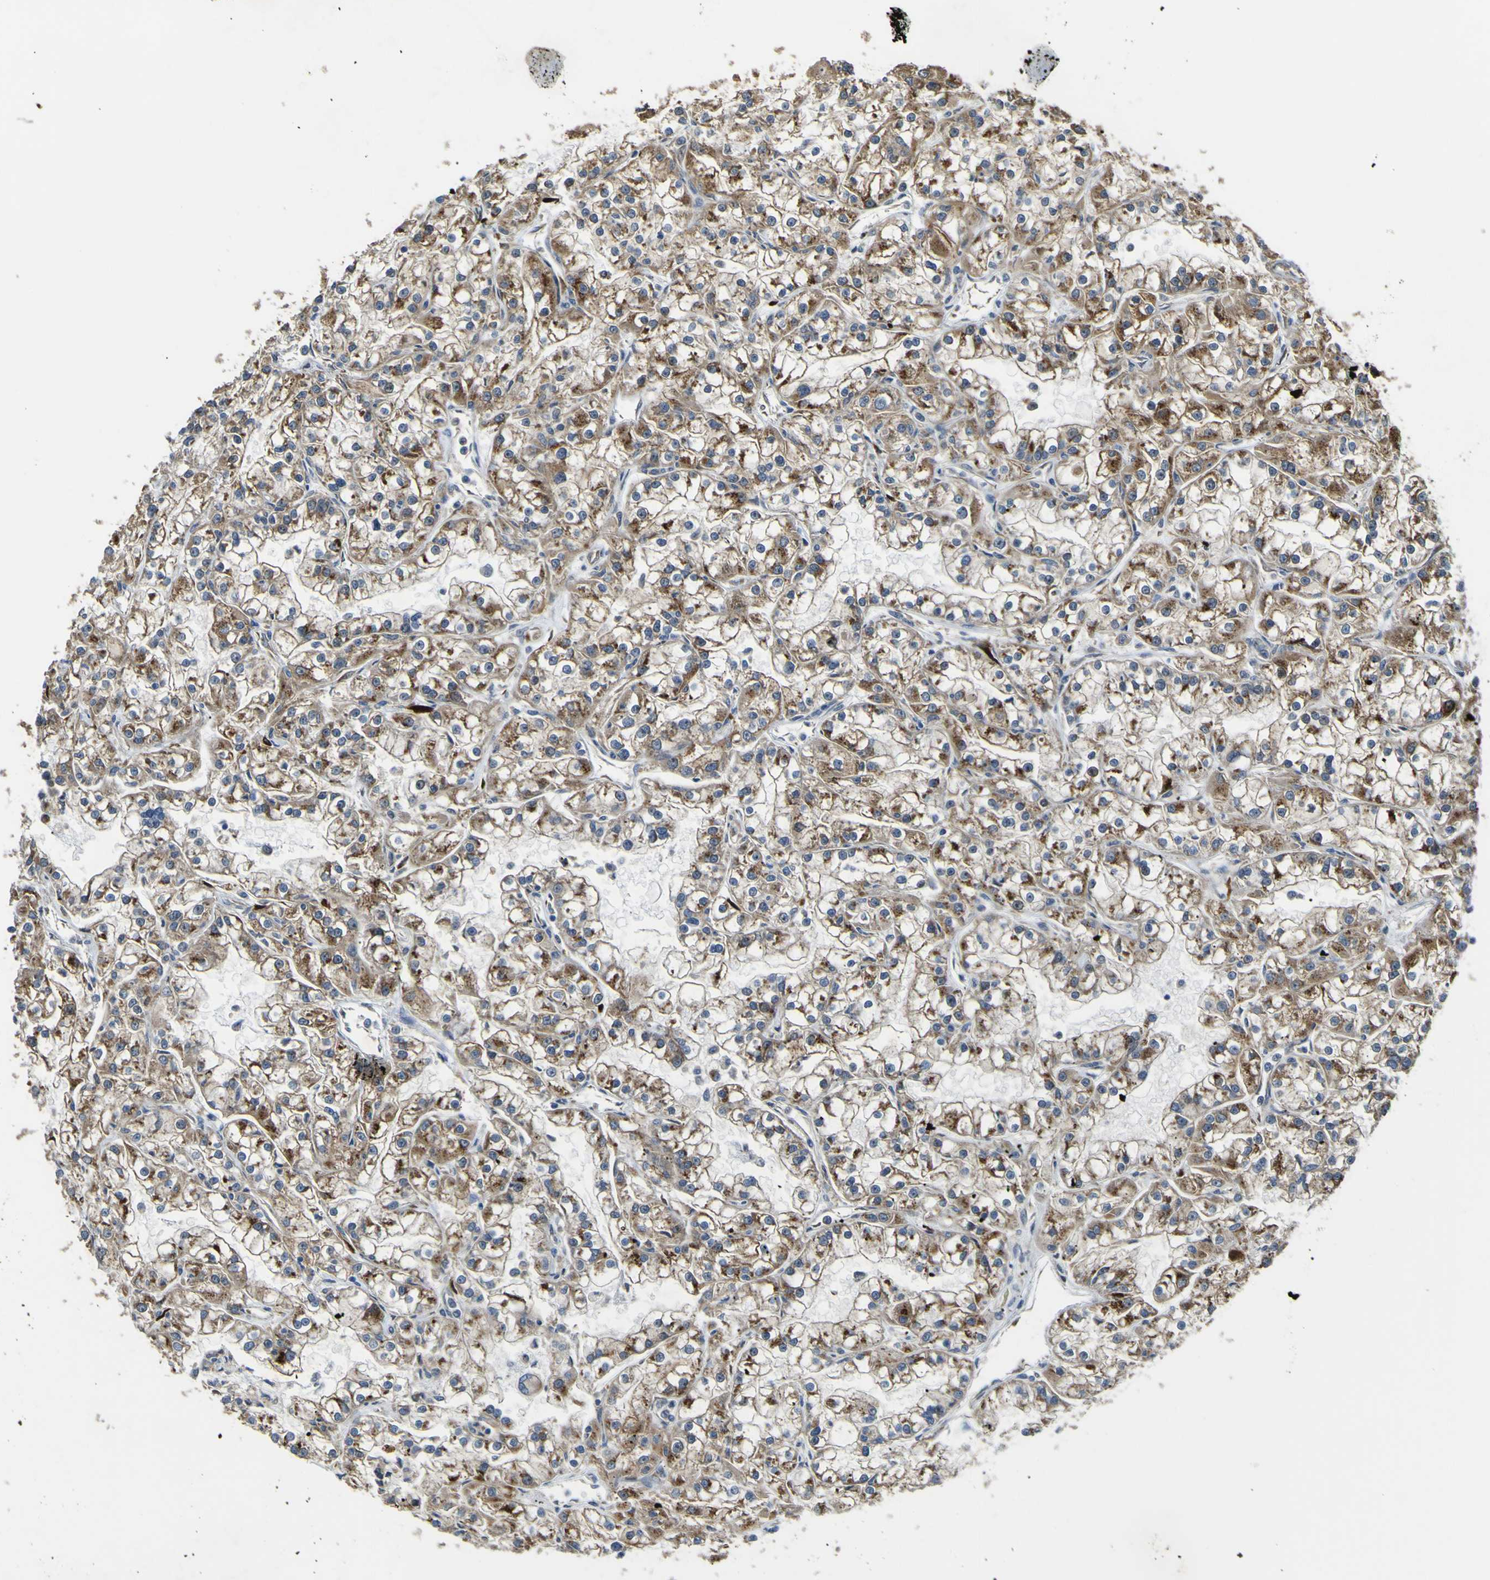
{"staining": {"intensity": "moderate", "quantity": ">75%", "location": "cytoplasmic/membranous"}, "tissue": "renal cancer", "cell_type": "Tumor cells", "image_type": "cancer", "snomed": [{"axis": "morphology", "description": "Adenocarcinoma, NOS"}, {"axis": "topography", "description": "Kidney"}], "caption": "Protein expression analysis of adenocarcinoma (renal) reveals moderate cytoplasmic/membranous staining in about >75% of tumor cells.", "gene": "LBHD1", "patient": {"sex": "female", "age": 52}}